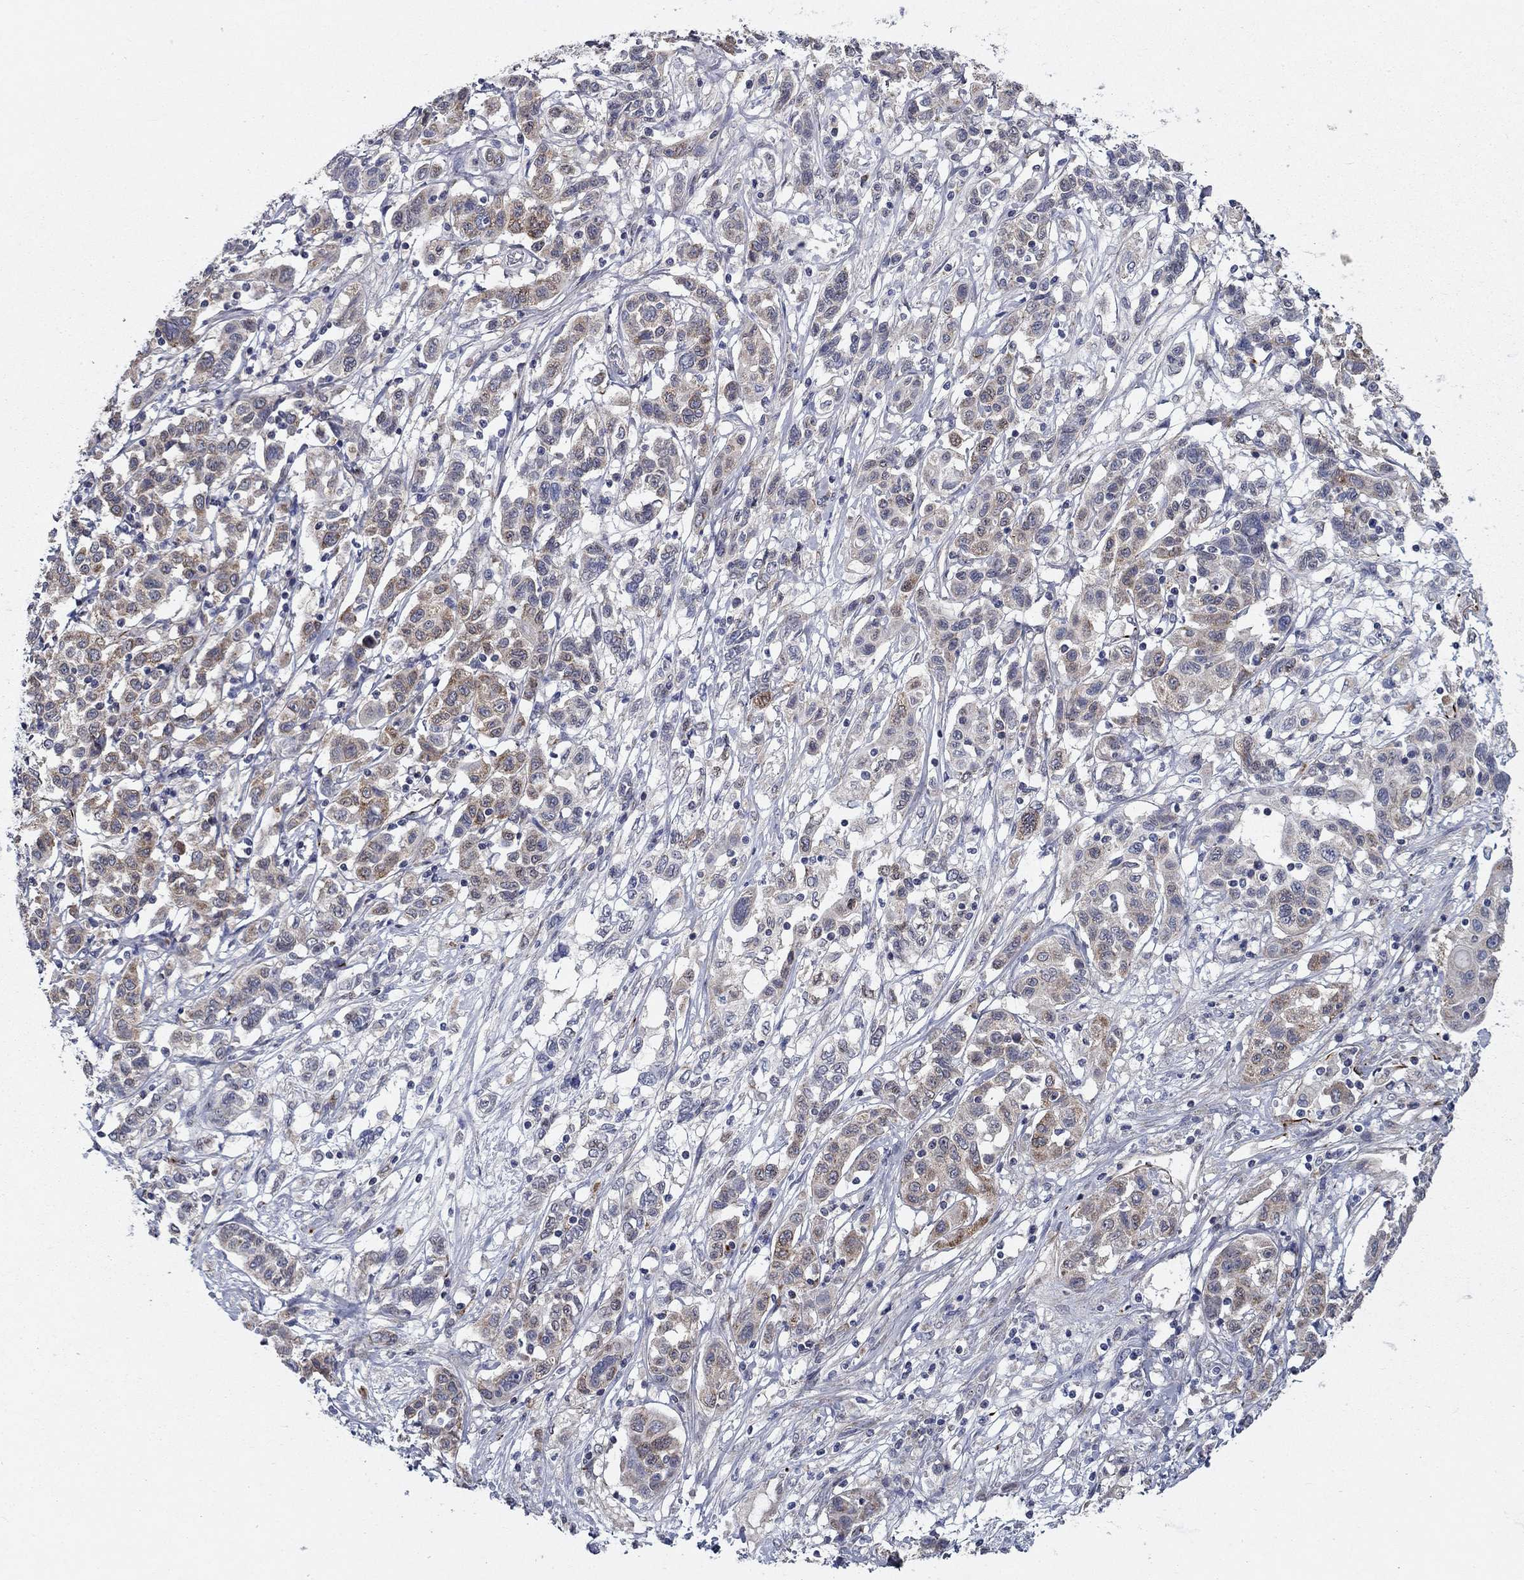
{"staining": {"intensity": "moderate", "quantity": "<25%", "location": "cytoplasmic/membranous"}, "tissue": "liver cancer", "cell_type": "Tumor cells", "image_type": "cancer", "snomed": [{"axis": "morphology", "description": "Adenocarcinoma, NOS"}, {"axis": "morphology", "description": "Cholangiocarcinoma"}, {"axis": "topography", "description": "Liver"}], "caption": "Human cholangiocarcinoma (liver) stained with a protein marker shows moderate staining in tumor cells.", "gene": "LACTB2", "patient": {"sex": "male", "age": 64}}